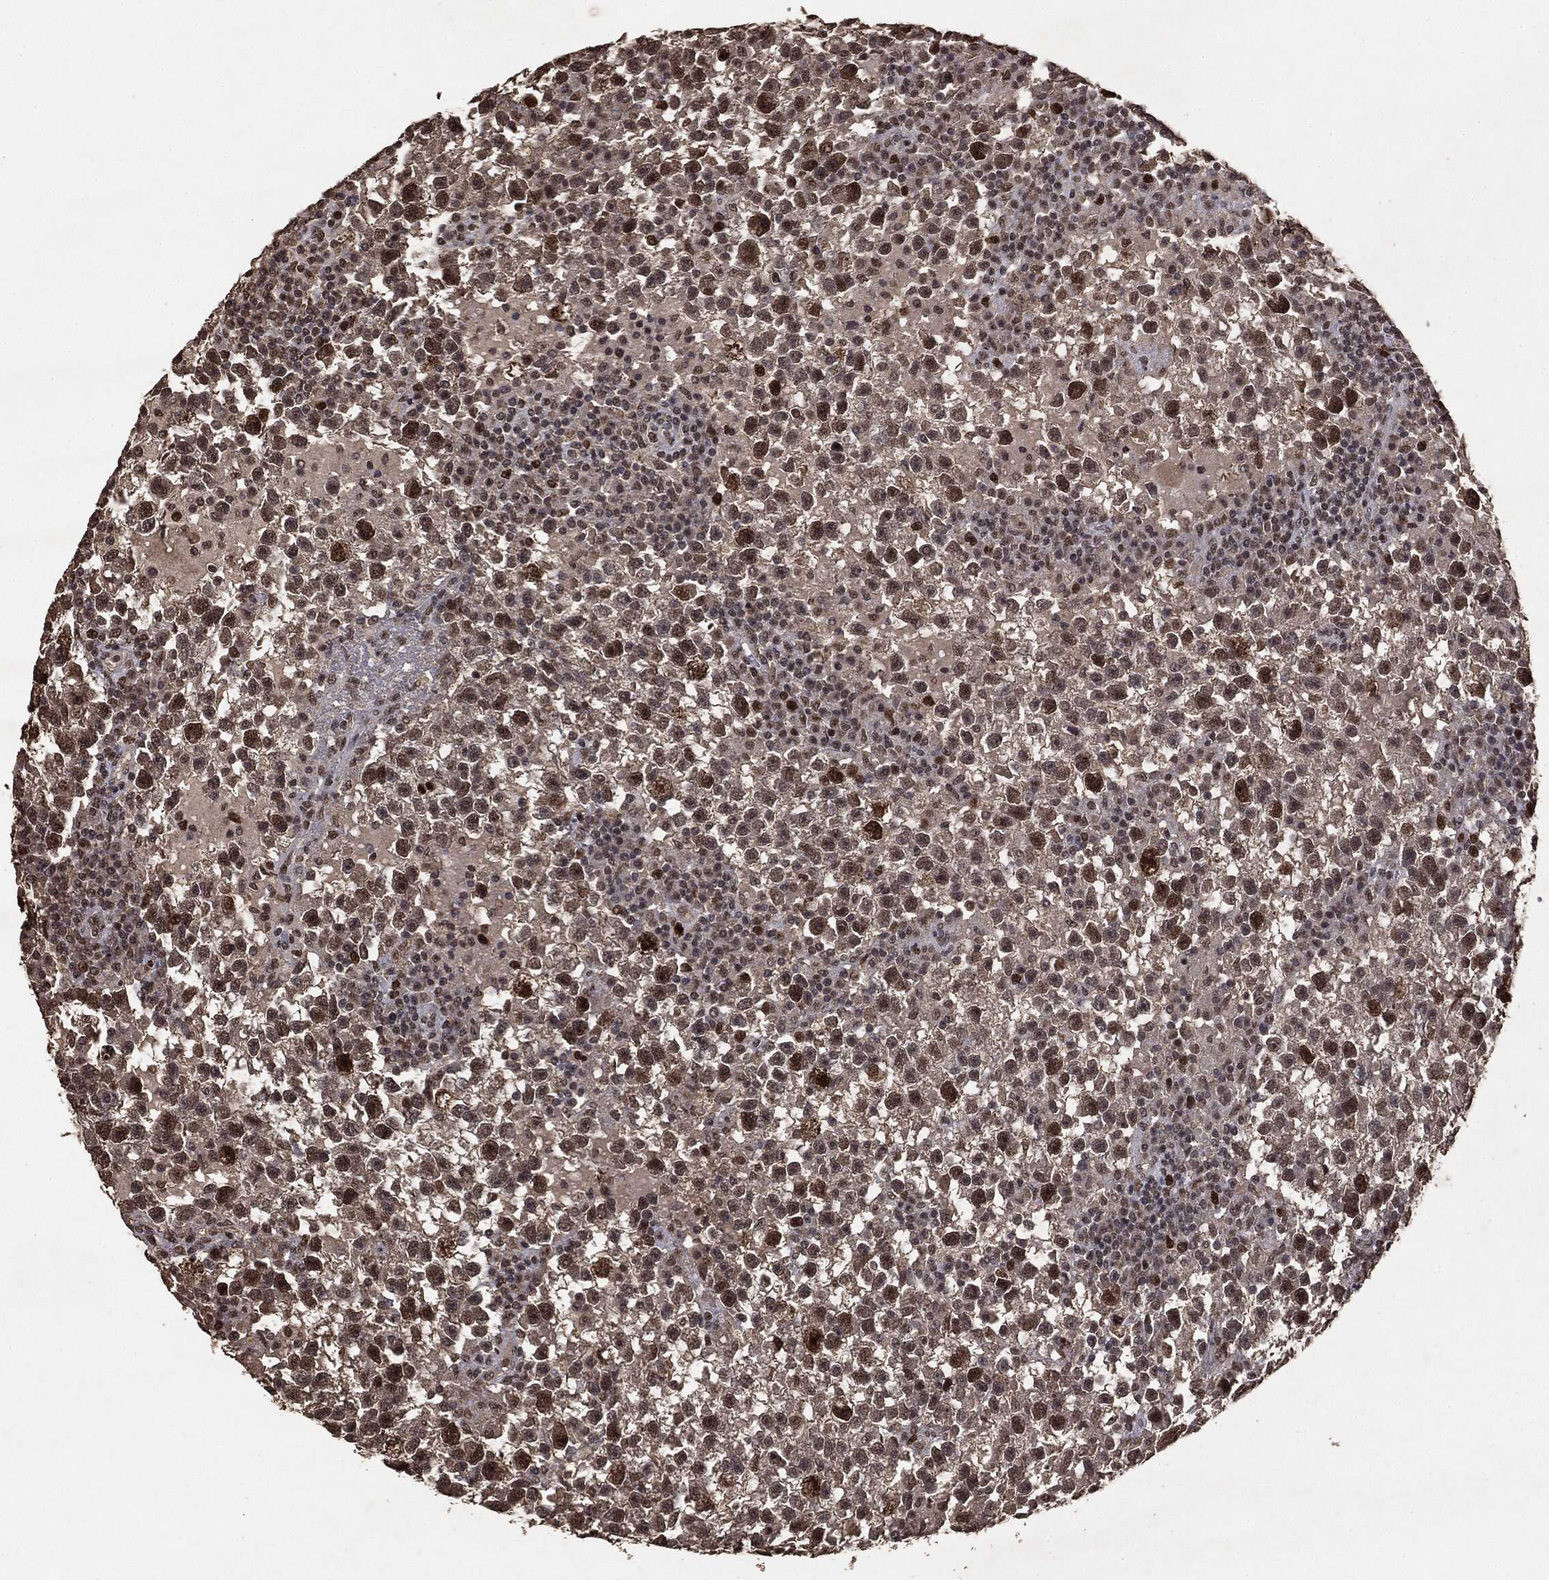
{"staining": {"intensity": "strong", "quantity": "<25%", "location": "nuclear"}, "tissue": "testis cancer", "cell_type": "Tumor cells", "image_type": "cancer", "snomed": [{"axis": "morphology", "description": "Seminoma, NOS"}, {"axis": "topography", "description": "Testis"}], "caption": "Testis cancer stained with immunohistochemistry (IHC) shows strong nuclear positivity in approximately <25% of tumor cells.", "gene": "RAD18", "patient": {"sex": "male", "age": 47}}